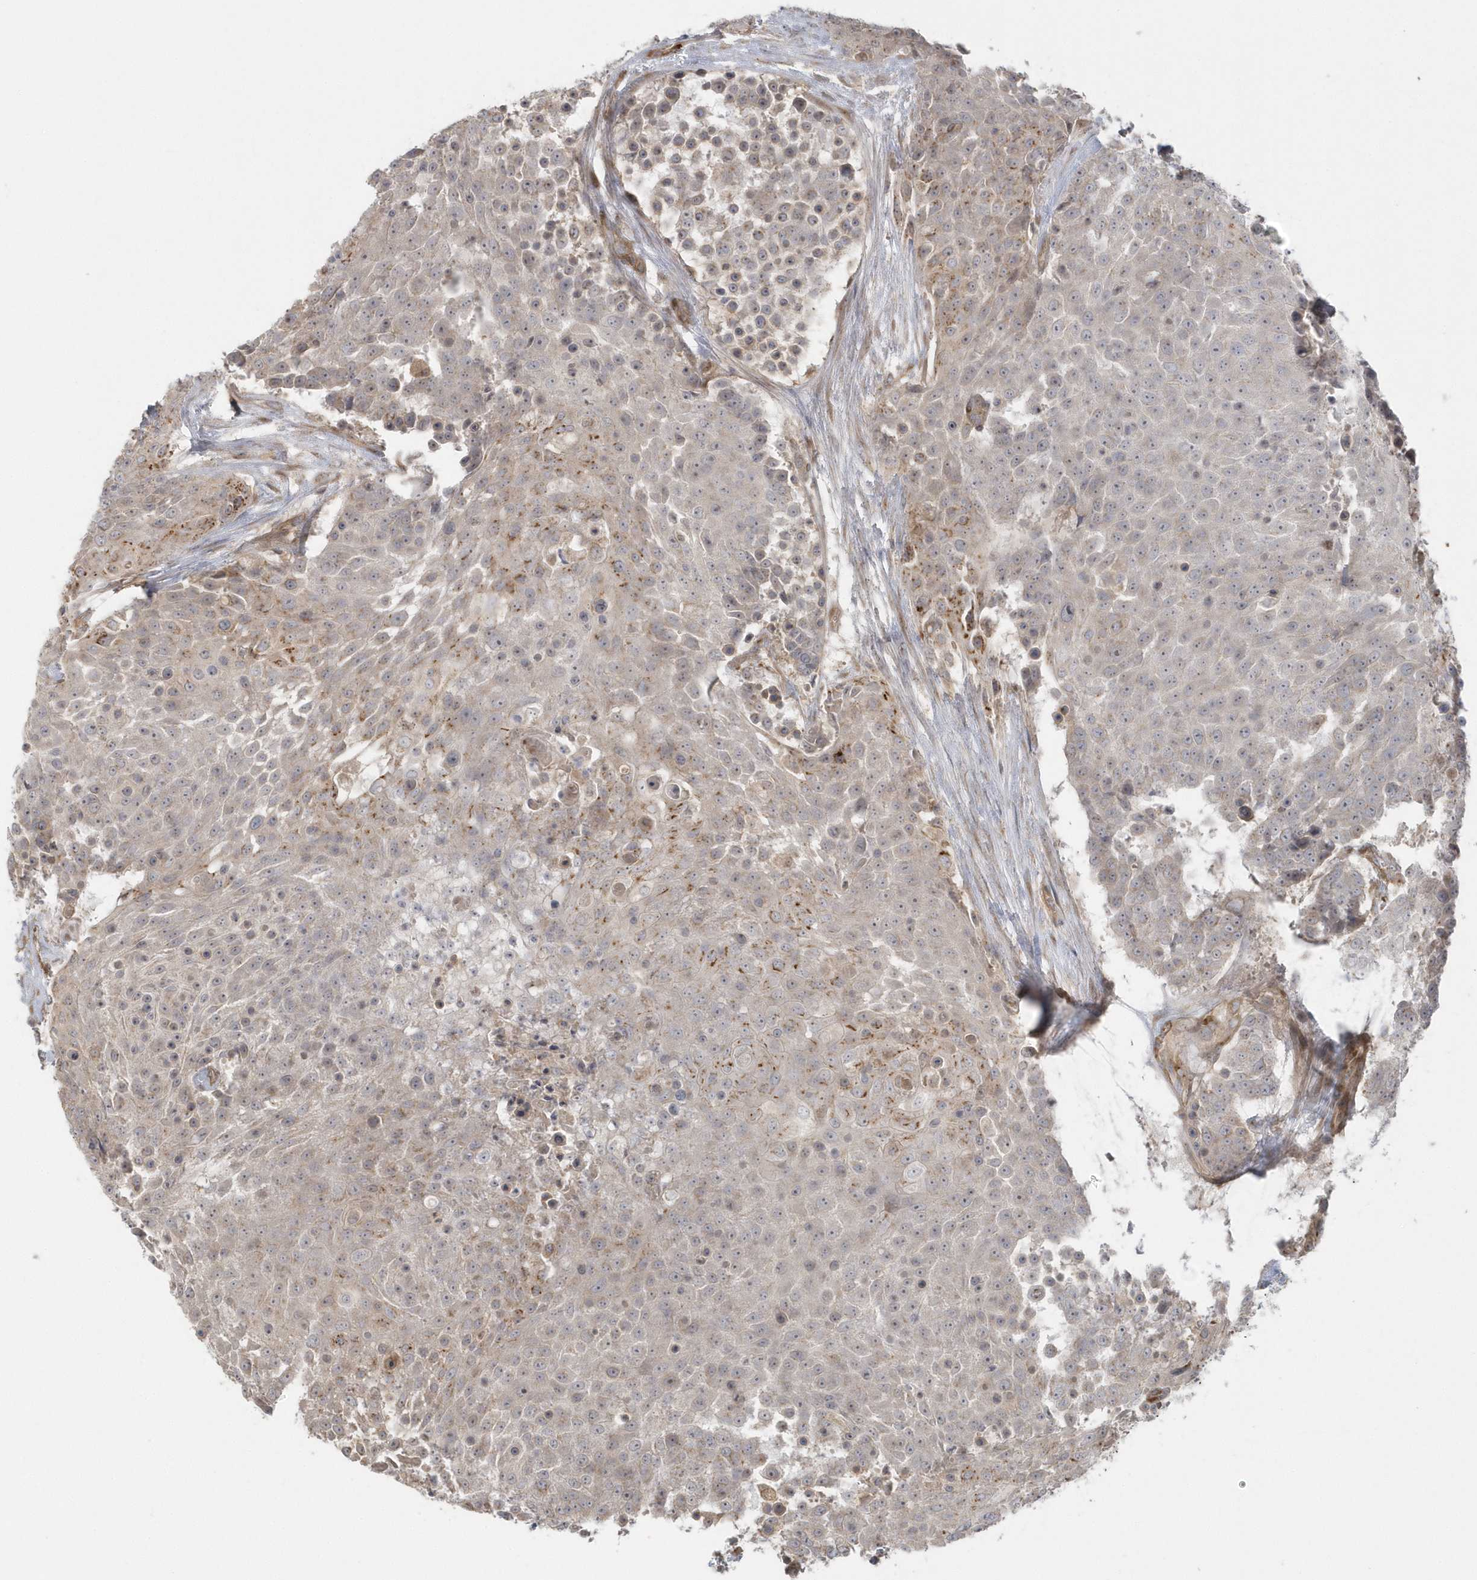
{"staining": {"intensity": "moderate", "quantity": "<25%", "location": "cytoplasmic/membranous"}, "tissue": "urothelial cancer", "cell_type": "Tumor cells", "image_type": "cancer", "snomed": [{"axis": "morphology", "description": "Urothelial carcinoma, High grade"}, {"axis": "topography", "description": "Urinary bladder"}], "caption": "The micrograph shows staining of high-grade urothelial carcinoma, revealing moderate cytoplasmic/membranous protein staining (brown color) within tumor cells. The staining was performed using DAB (3,3'-diaminobenzidine) to visualize the protein expression in brown, while the nuclei were stained in blue with hematoxylin (Magnification: 20x).", "gene": "ACTR1A", "patient": {"sex": "female", "age": 63}}